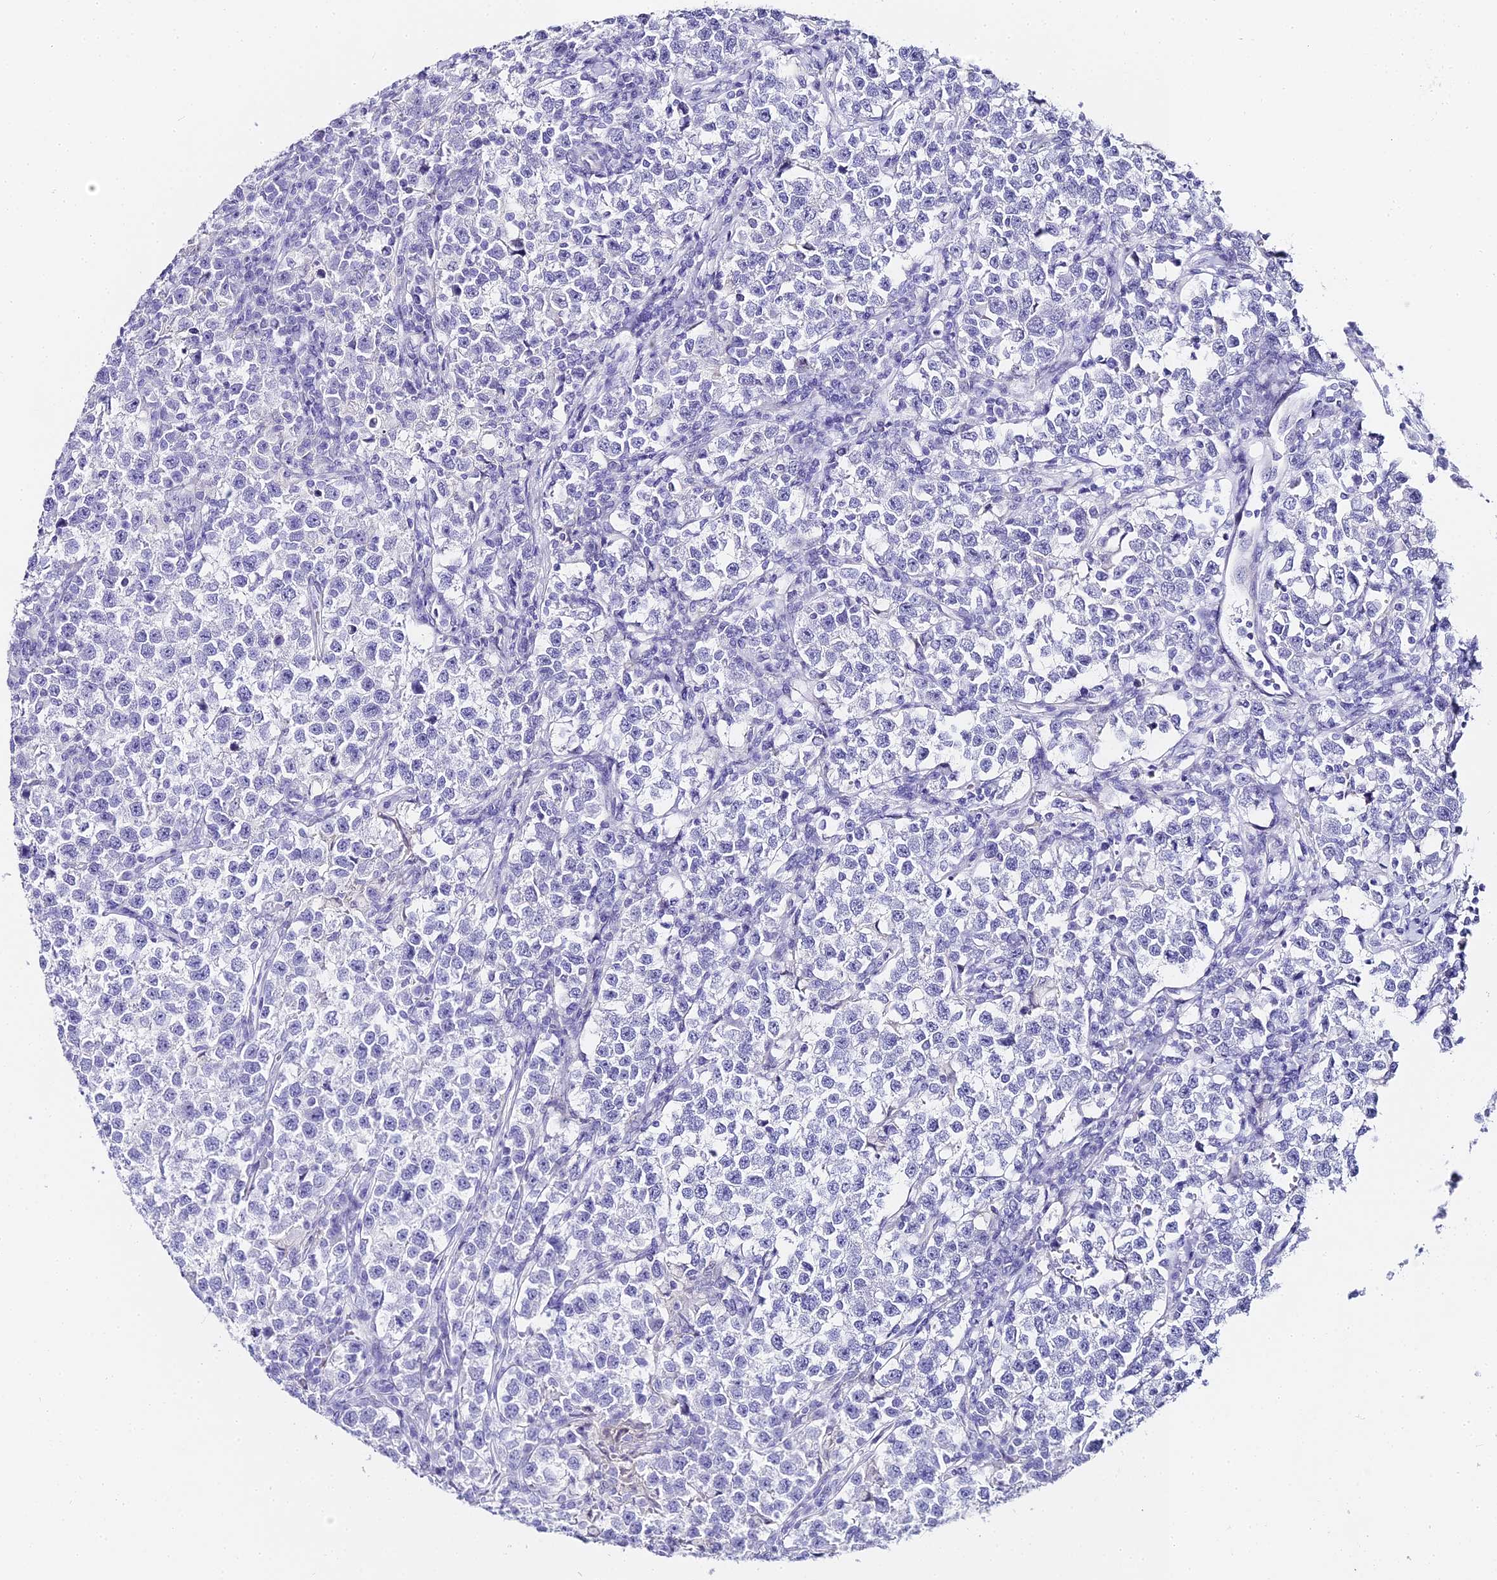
{"staining": {"intensity": "negative", "quantity": "none", "location": "none"}, "tissue": "testis cancer", "cell_type": "Tumor cells", "image_type": "cancer", "snomed": [{"axis": "morphology", "description": "Normal tissue, NOS"}, {"axis": "morphology", "description": "Seminoma, NOS"}, {"axis": "topography", "description": "Testis"}], "caption": "Testis cancer (seminoma) was stained to show a protein in brown. There is no significant staining in tumor cells. Brightfield microscopy of immunohistochemistry stained with DAB (brown) and hematoxylin (blue), captured at high magnification.", "gene": "ABHD14A-ACY1", "patient": {"sex": "male", "age": 43}}